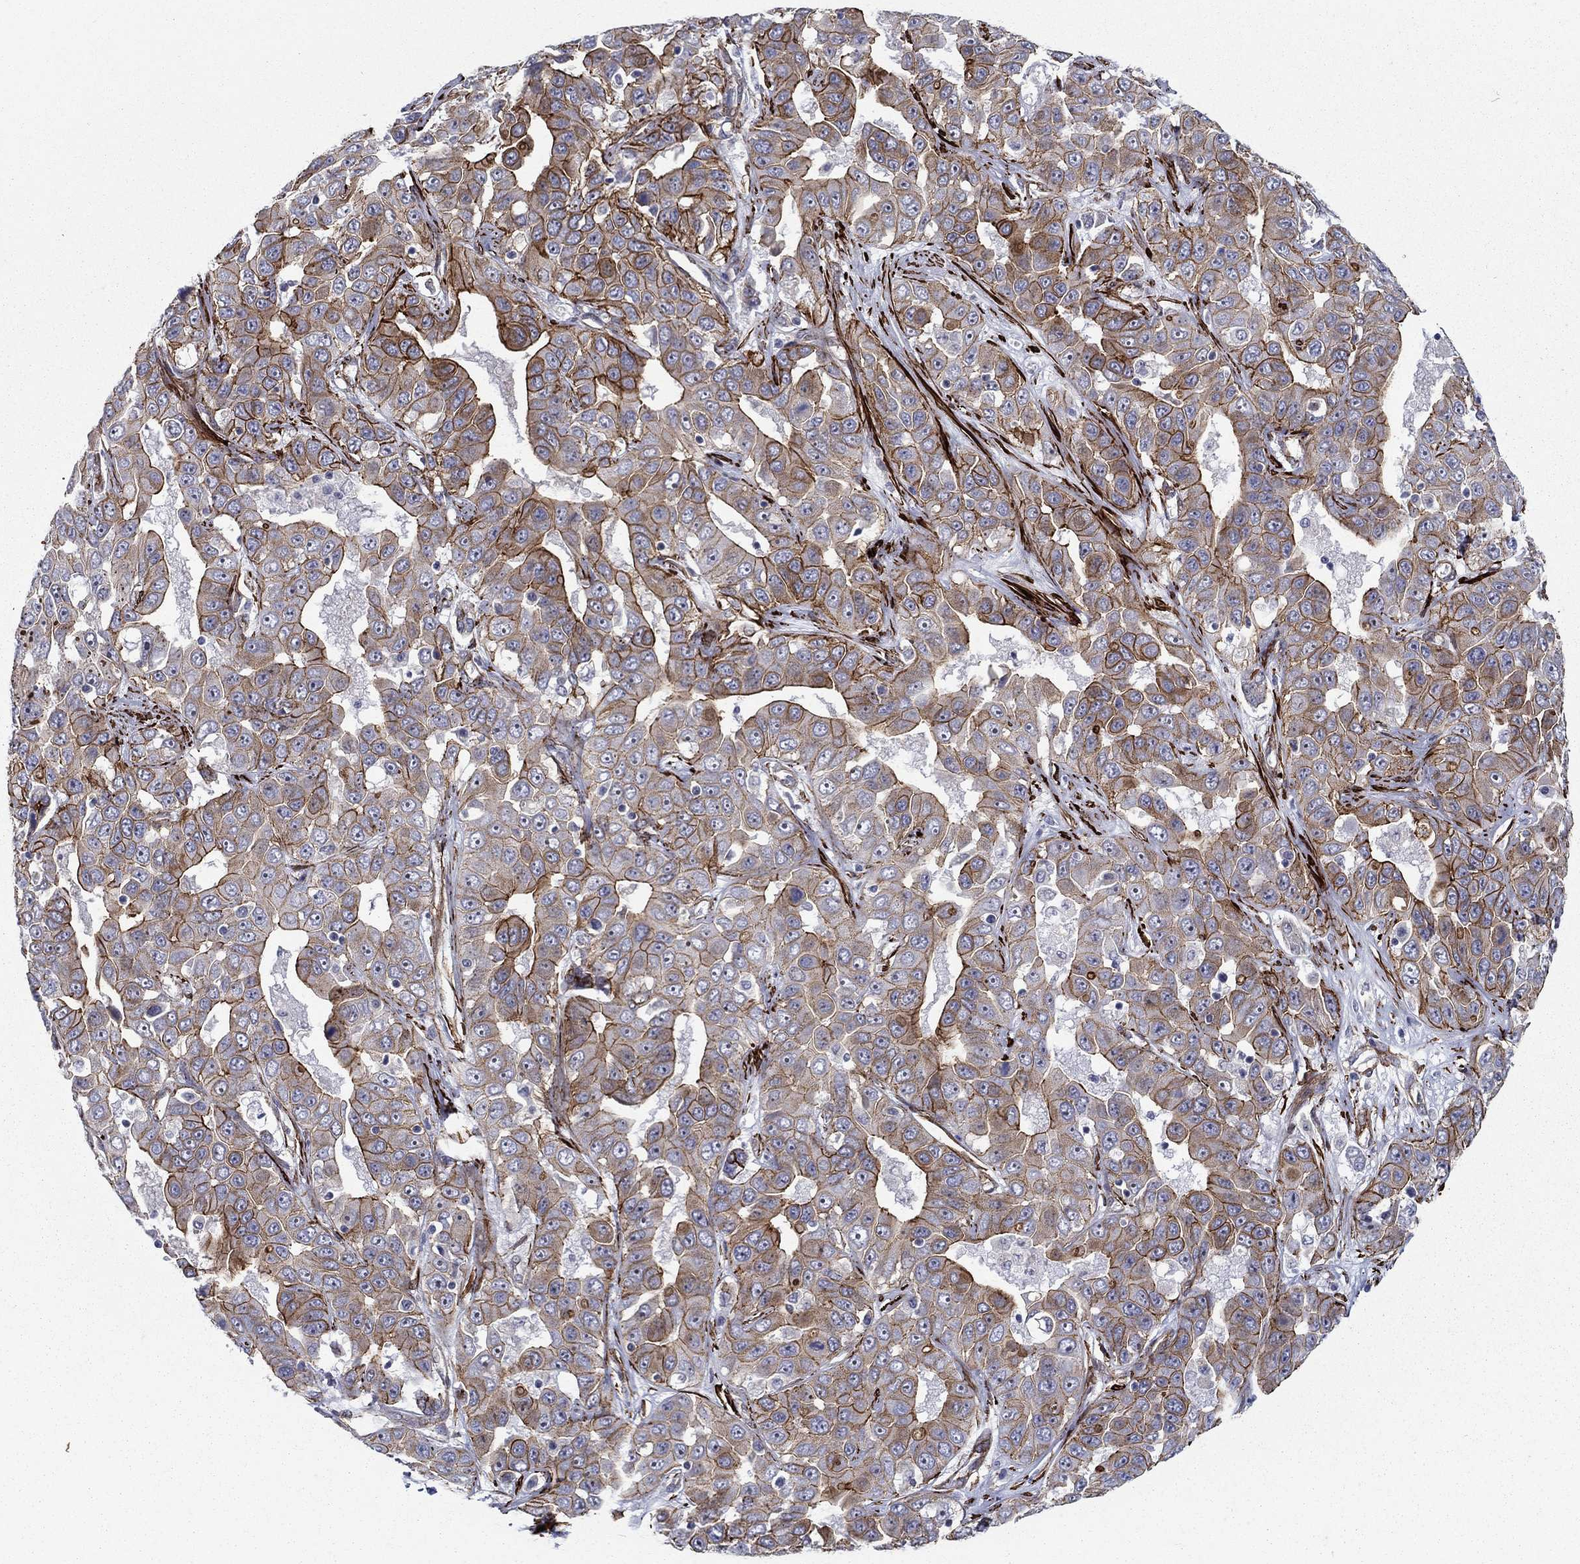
{"staining": {"intensity": "strong", "quantity": ">75%", "location": "cytoplasmic/membranous"}, "tissue": "liver cancer", "cell_type": "Tumor cells", "image_type": "cancer", "snomed": [{"axis": "morphology", "description": "Cholangiocarcinoma"}, {"axis": "topography", "description": "Liver"}], "caption": "A high-resolution histopathology image shows immunohistochemistry staining of liver cancer, which shows strong cytoplasmic/membranous positivity in about >75% of tumor cells. (Brightfield microscopy of DAB IHC at high magnification).", "gene": "KRBA1", "patient": {"sex": "female", "age": 52}}